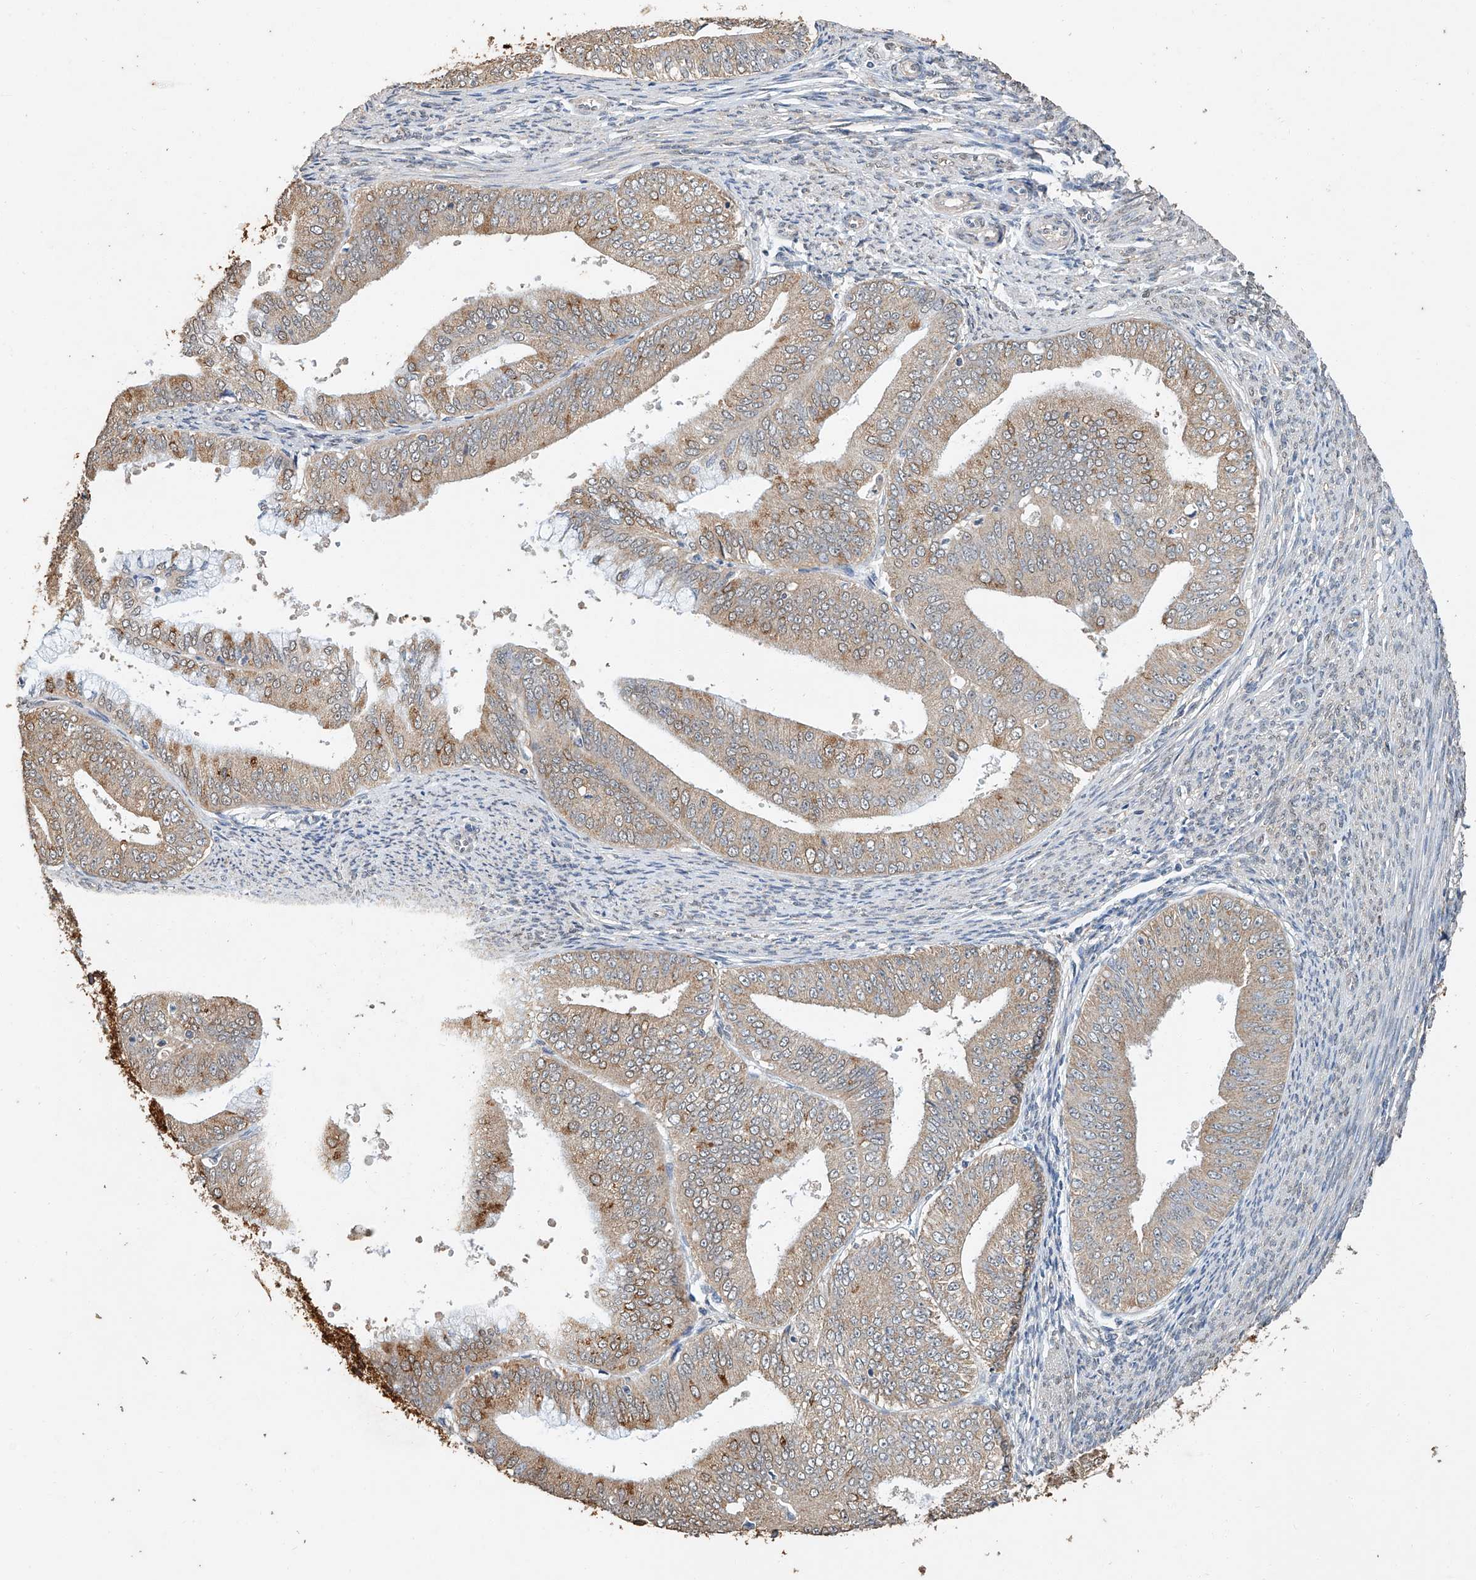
{"staining": {"intensity": "weak", "quantity": ">75%", "location": "cytoplasmic/membranous"}, "tissue": "endometrial cancer", "cell_type": "Tumor cells", "image_type": "cancer", "snomed": [{"axis": "morphology", "description": "Adenocarcinoma, NOS"}, {"axis": "topography", "description": "Endometrium"}], "caption": "Tumor cells exhibit weak cytoplasmic/membranous expression in about >75% of cells in endometrial cancer.", "gene": "CERS4", "patient": {"sex": "female", "age": 63}}